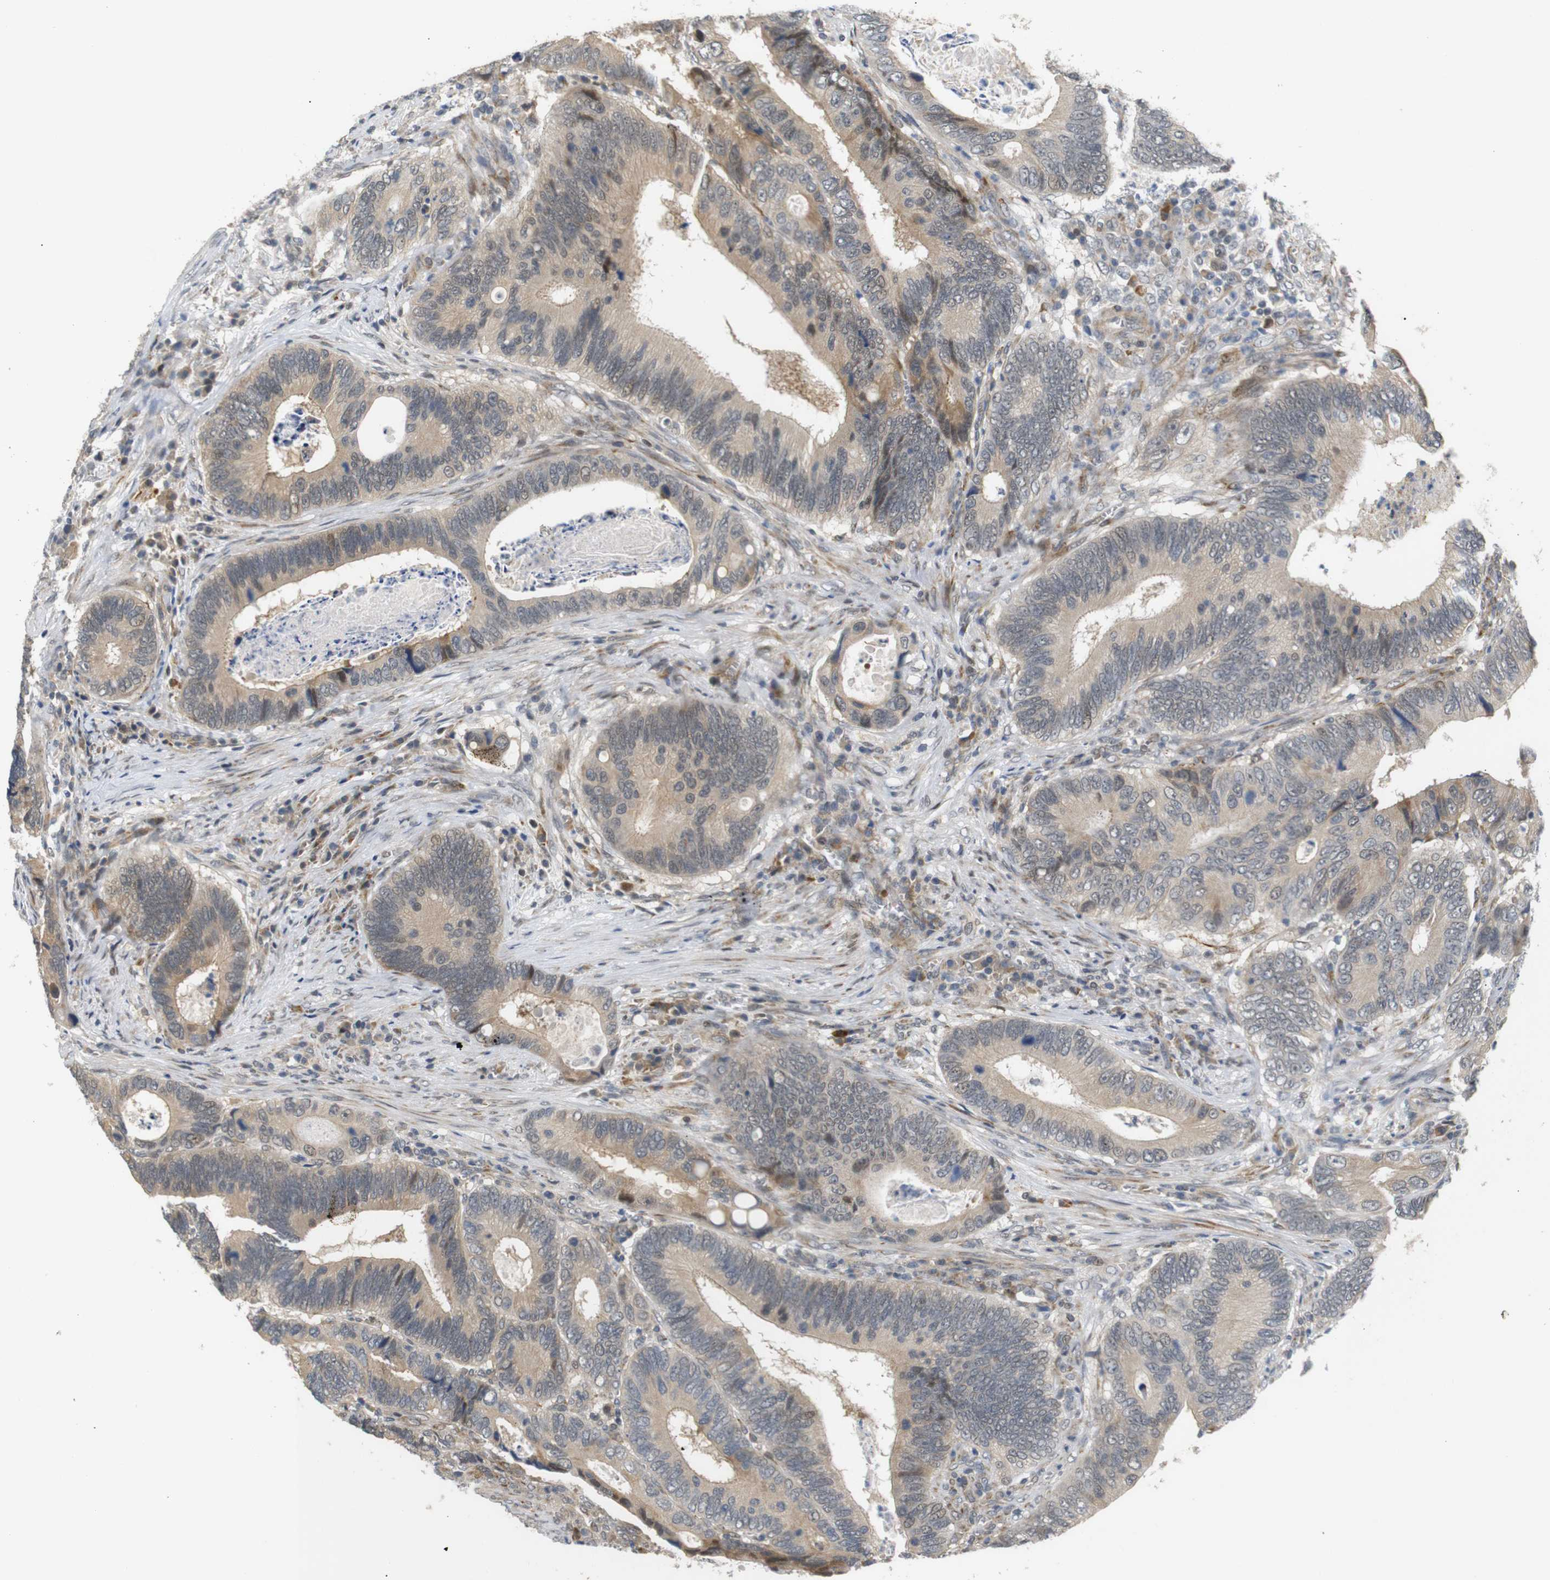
{"staining": {"intensity": "weak", "quantity": ">75%", "location": "cytoplasmic/membranous"}, "tissue": "colorectal cancer", "cell_type": "Tumor cells", "image_type": "cancer", "snomed": [{"axis": "morphology", "description": "Inflammation, NOS"}, {"axis": "morphology", "description": "Adenocarcinoma, NOS"}, {"axis": "topography", "description": "Colon"}], "caption": "Protein expression analysis of human colorectal adenocarcinoma reveals weak cytoplasmic/membranous expression in about >75% of tumor cells.", "gene": "SYDE1", "patient": {"sex": "male", "age": 72}}